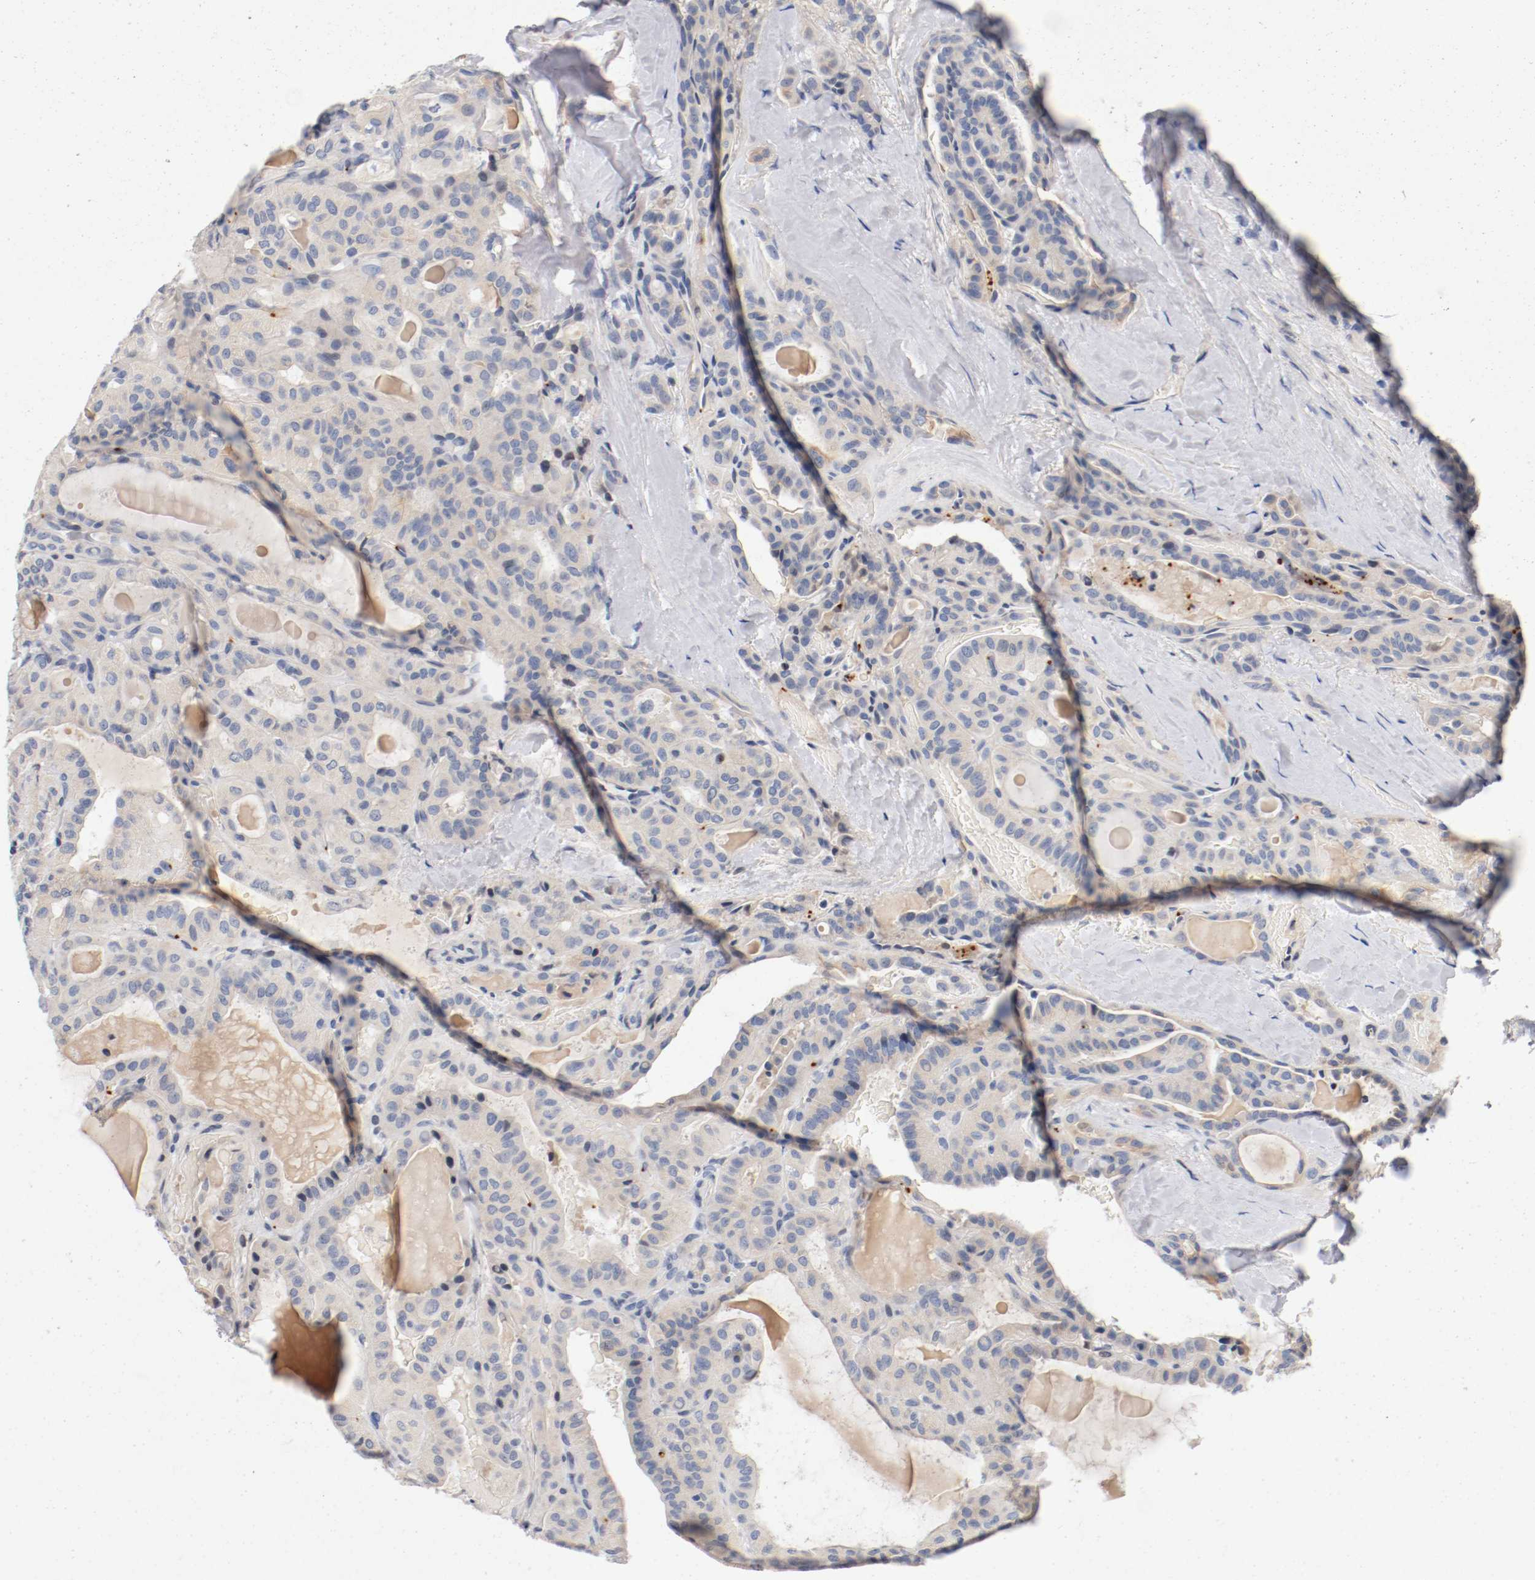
{"staining": {"intensity": "weak", "quantity": ">75%", "location": "cytoplasmic/membranous"}, "tissue": "thyroid cancer", "cell_type": "Tumor cells", "image_type": "cancer", "snomed": [{"axis": "morphology", "description": "Papillary adenocarcinoma, NOS"}, {"axis": "topography", "description": "Thyroid gland"}], "caption": "Brown immunohistochemical staining in papillary adenocarcinoma (thyroid) exhibits weak cytoplasmic/membranous staining in about >75% of tumor cells.", "gene": "PIM1", "patient": {"sex": "male", "age": 77}}